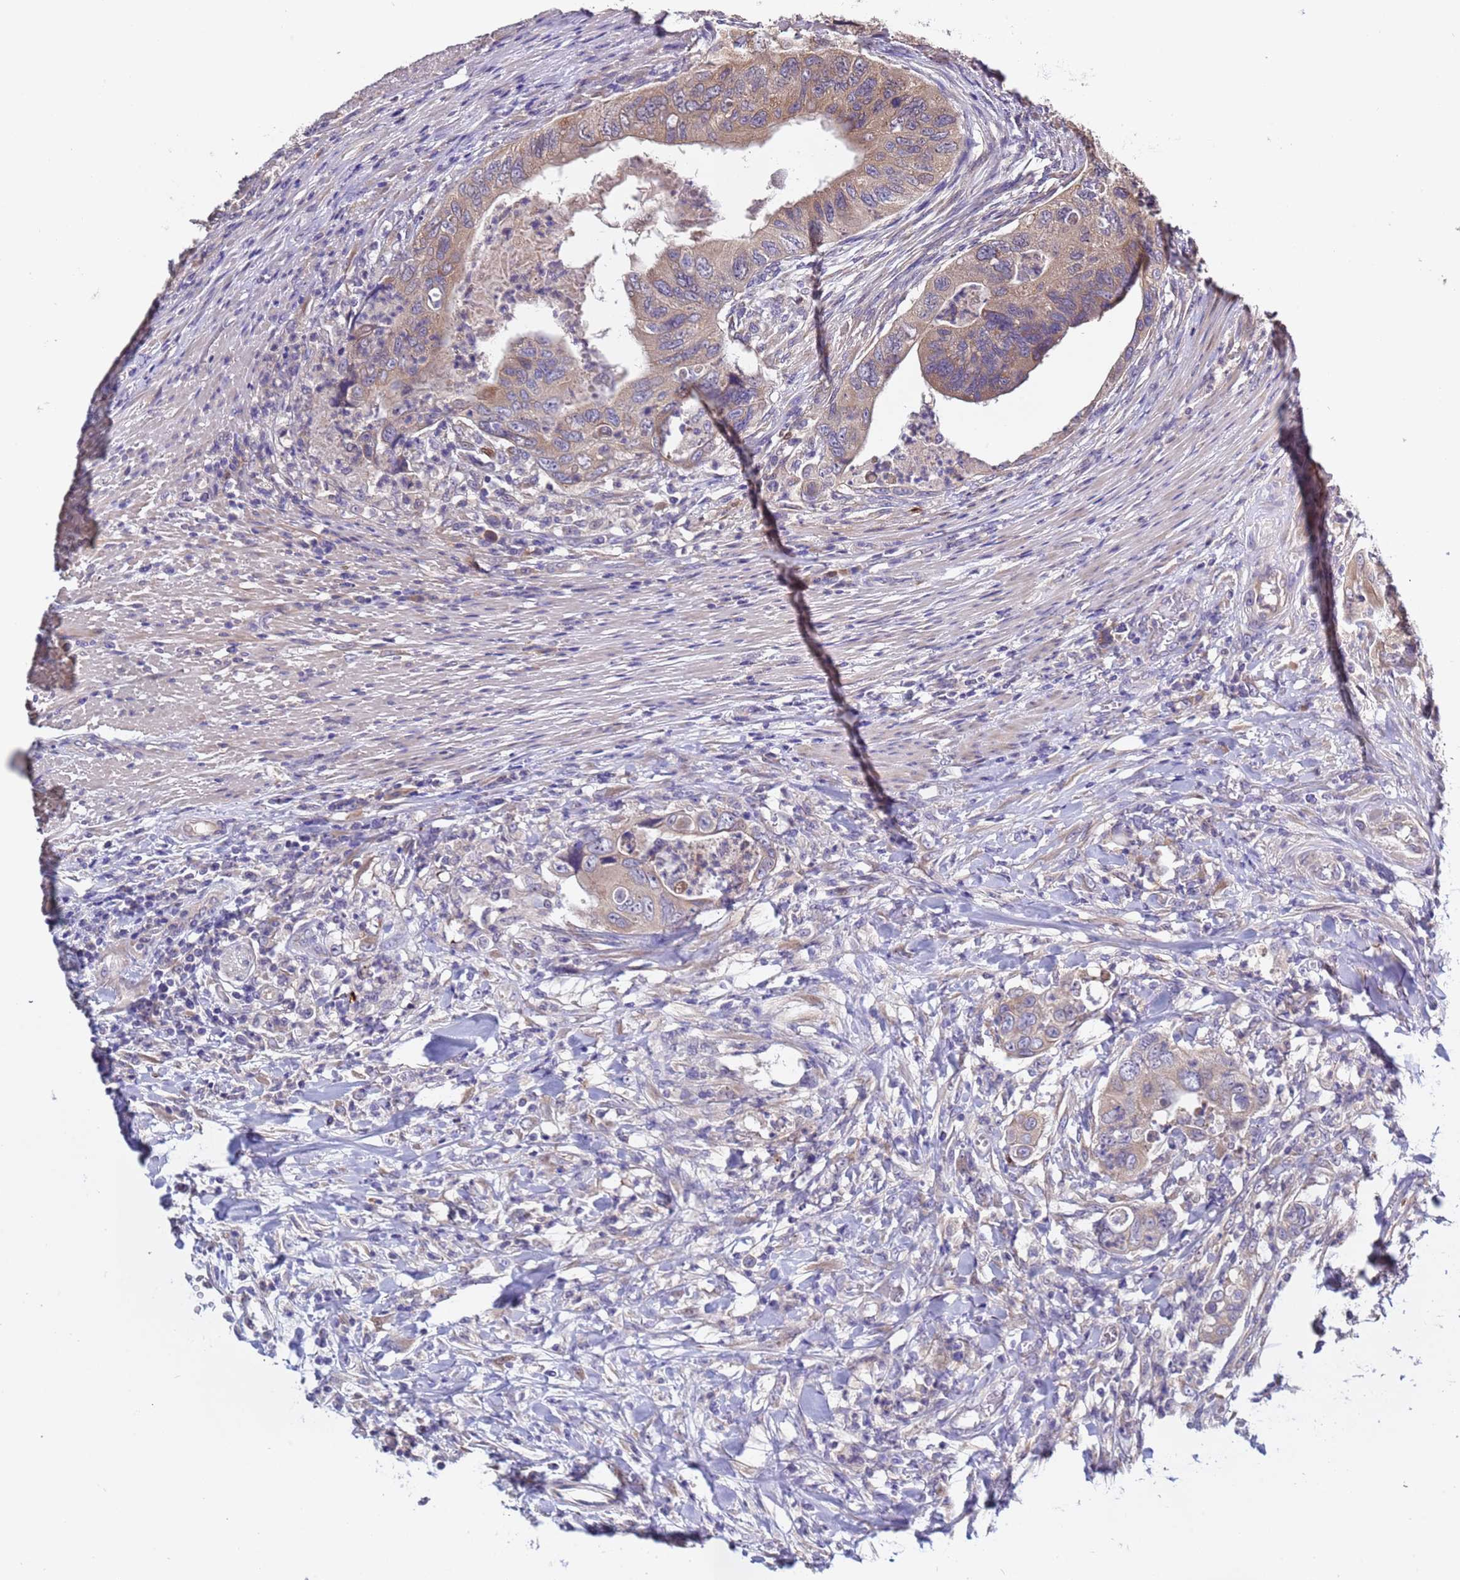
{"staining": {"intensity": "weak", "quantity": ">75%", "location": "cytoplasmic/membranous"}, "tissue": "colorectal cancer", "cell_type": "Tumor cells", "image_type": "cancer", "snomed": [{"axis": "morphology", "description": "Adenocarcinoma, NOS"}, {"axis": "topography", "description": "Rectum"}], "caption": "Protein expression analysis of colorectal cancer (adenocarcinoma) exhibits weak cytoplasmic/membranous staining in approximately >75% of tumor cells.", "gene": "ELMOD2", "patient": {"sex": "male", "age": 63}}